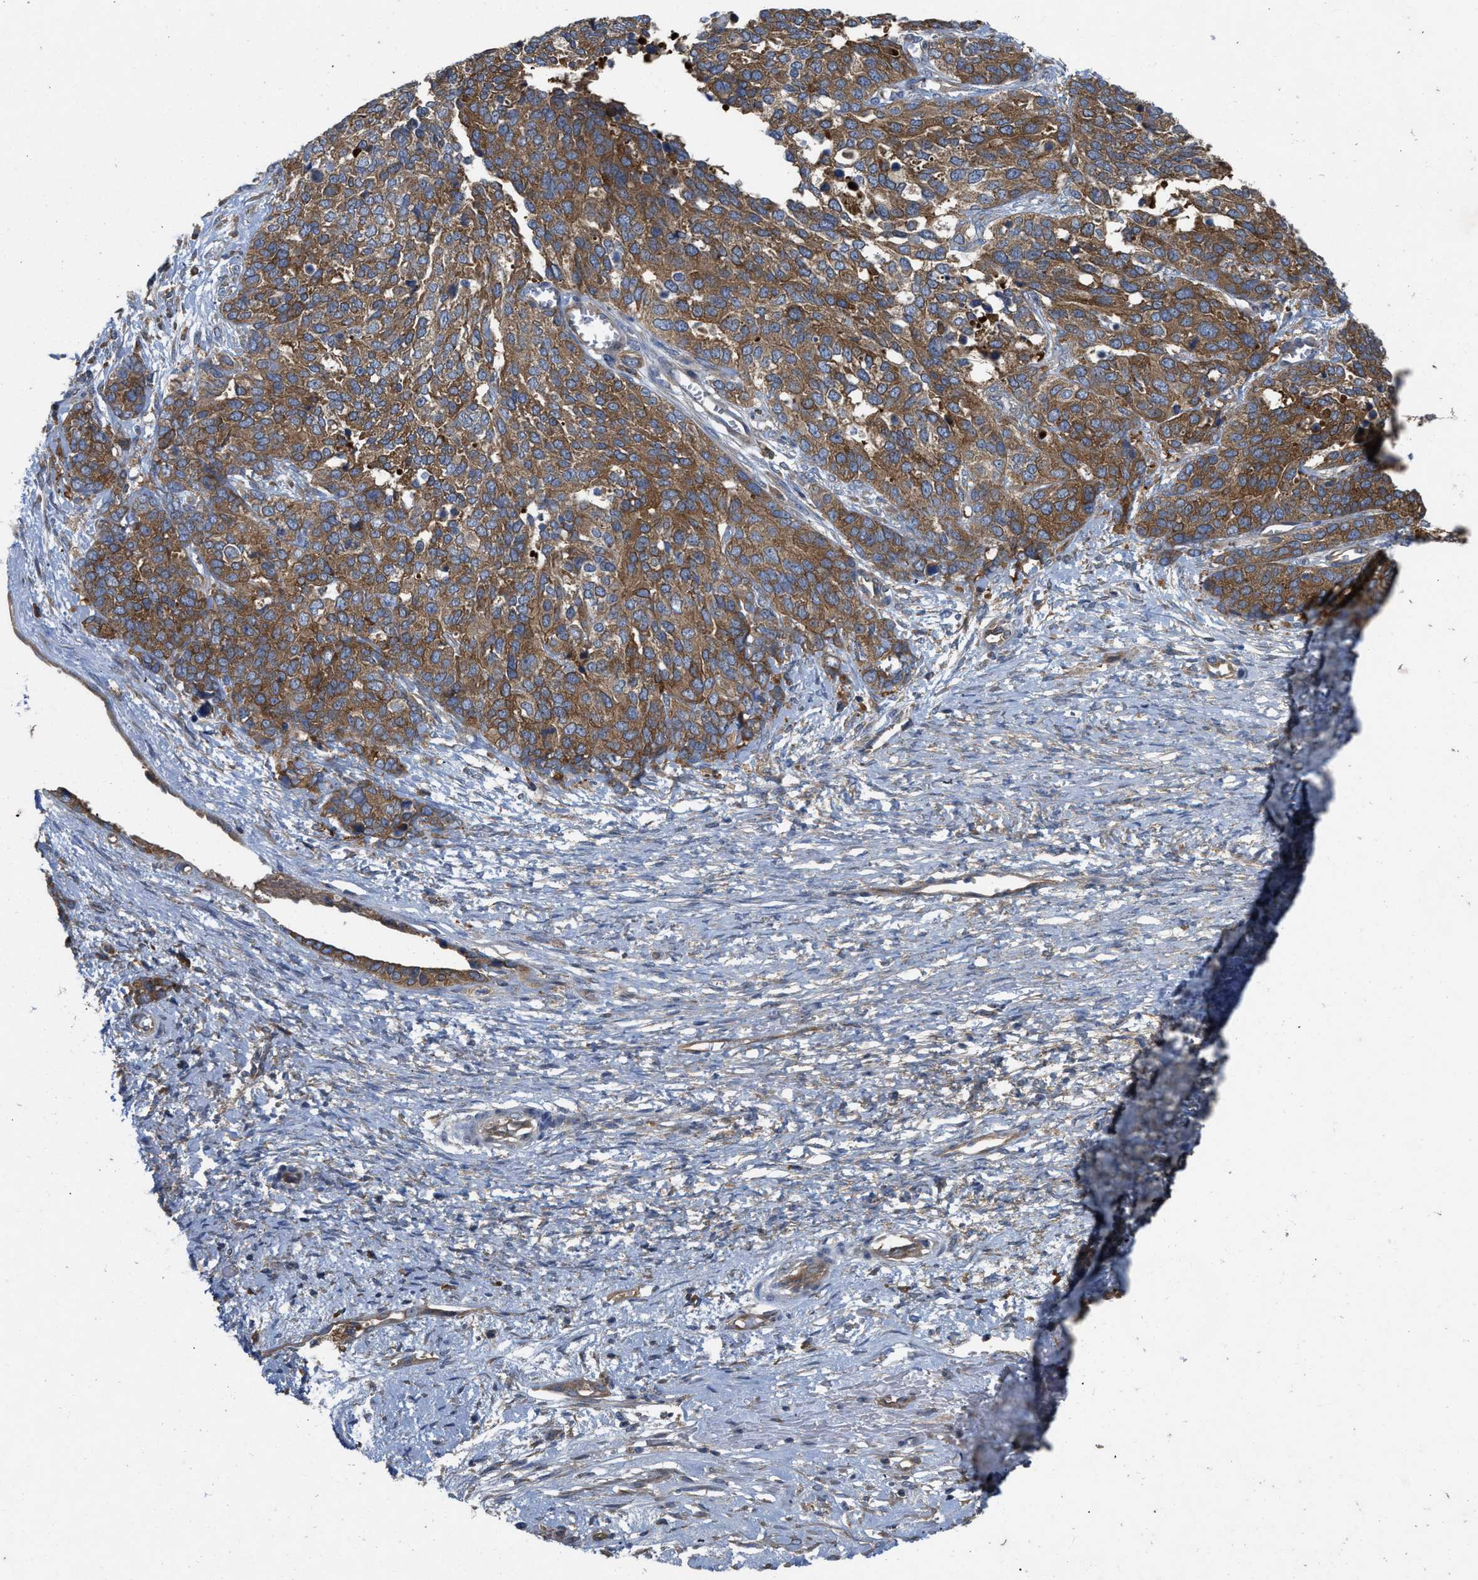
{"staining": {"intensity": "moderate", "quantity": ">75%", "location": "cytoplasmic/membranous"}, "tissue": "ovarian cancer", "cell_type": "Tumor cells", "image_type": "cancer", "snomed": [{"axis": "morphology", "description": "Cystadenocarcinoma, serous, NOS"}, {"axis": "topography", "description": "Ovary"}], "caption": "Ovarian serous cystadenocarcinoma tissue displays moderate cytoplasmic/membranous expression in approximately >75% of tumor cells, visualized by immunohistochemistry.", "gene": "TMEM131", "patient": {"sex": "female", "age": 44}}